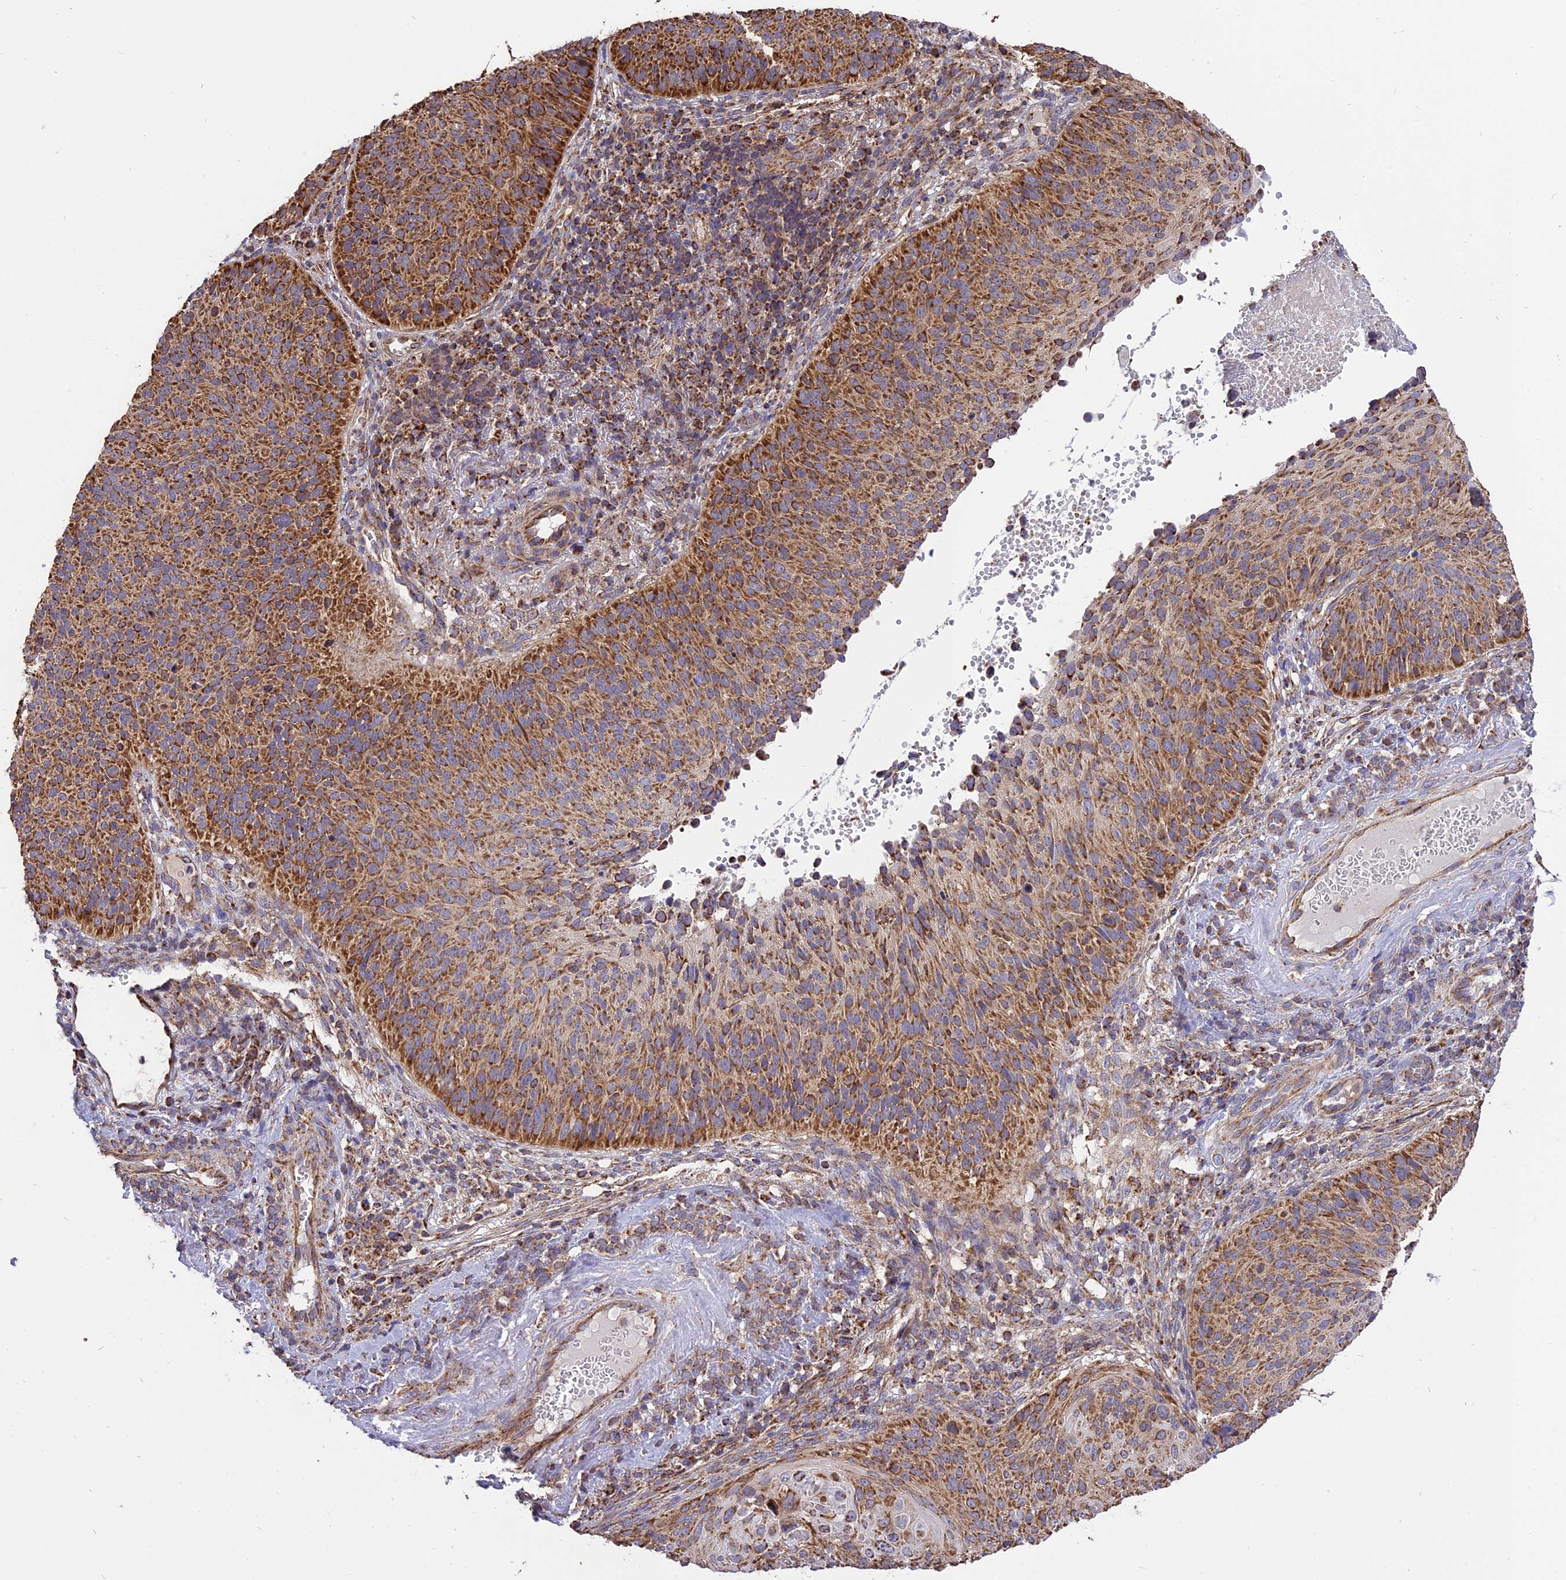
{"staining": {"intensity": "strong", "quantity": ">75%", "location": "cytoplasmic/membranous"}, "tissue": "cervical cancer", "cell_type": "Tumor cells", "image_type": "cancer", "snomed": [{"axis": "morphology", "description": "Squamous cell carcinoma, NOS"}, {"axis": "topography", "description": "Cervix"}], "caption": "Cervical cancer tissue reveals strong cytoplasmic/membranous positivity in approximately >75% of tumor cells", "gene": "TTC4", "patient": {"sex": "female", "age": 74}}